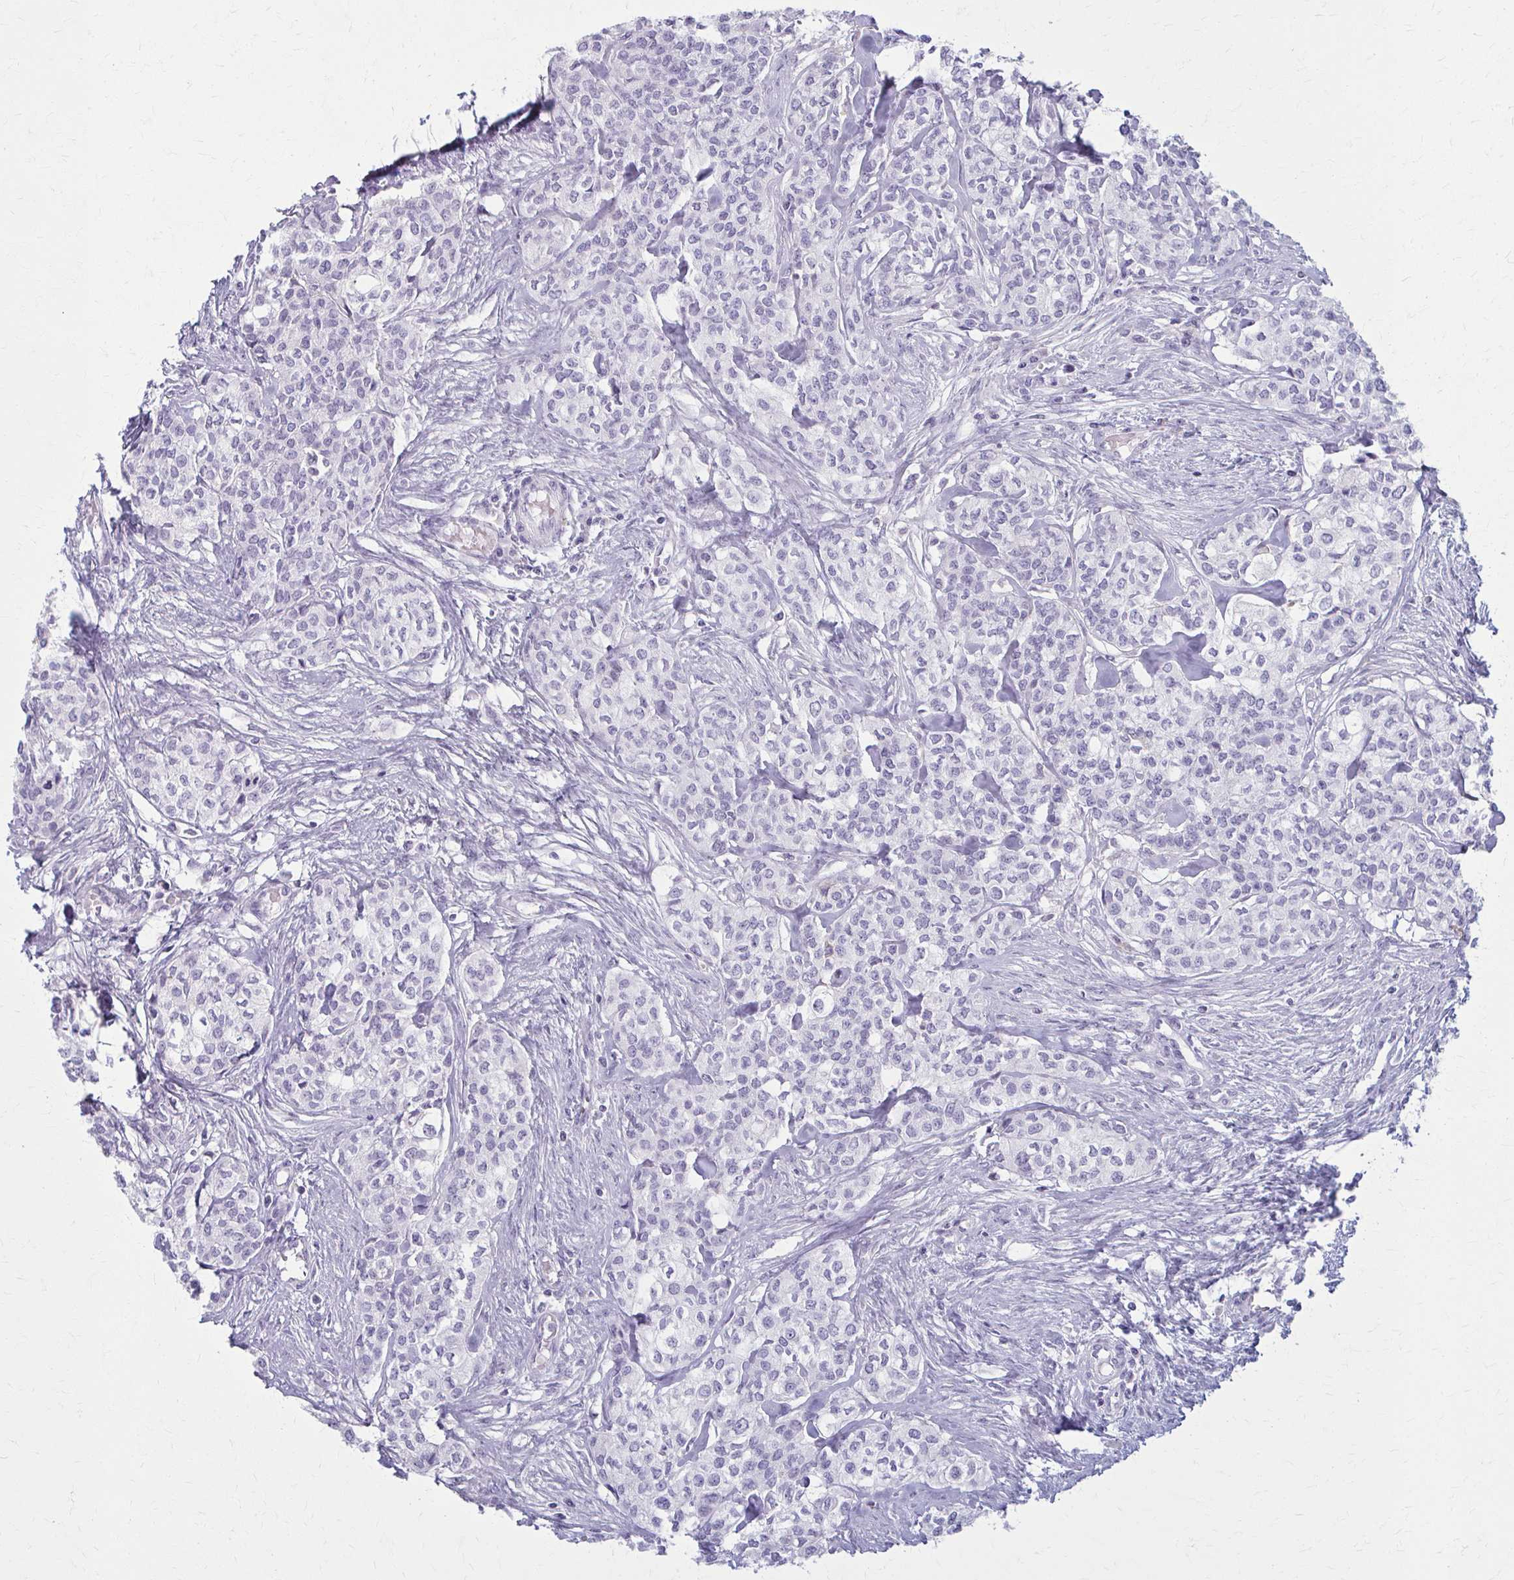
{"staining": {"intensity": "negative", "quantity": "none", "location": "none"}, "tissue": "head and neck cancer", "cell_type": "Tumor cells", "image_type": "cancer", "snomed": [{"axis": "morphology", "description": "Adenocarcinoma, NOS"}, {"axis": "topography", "description": "Head-Neck"}], "caption": "Human head and neck cancer stained for a protein using immunohistochemistry shows no staining in tumor cells.", "gene": "LDLRAP1", "patient": {"sex": "male", "age": 81}}